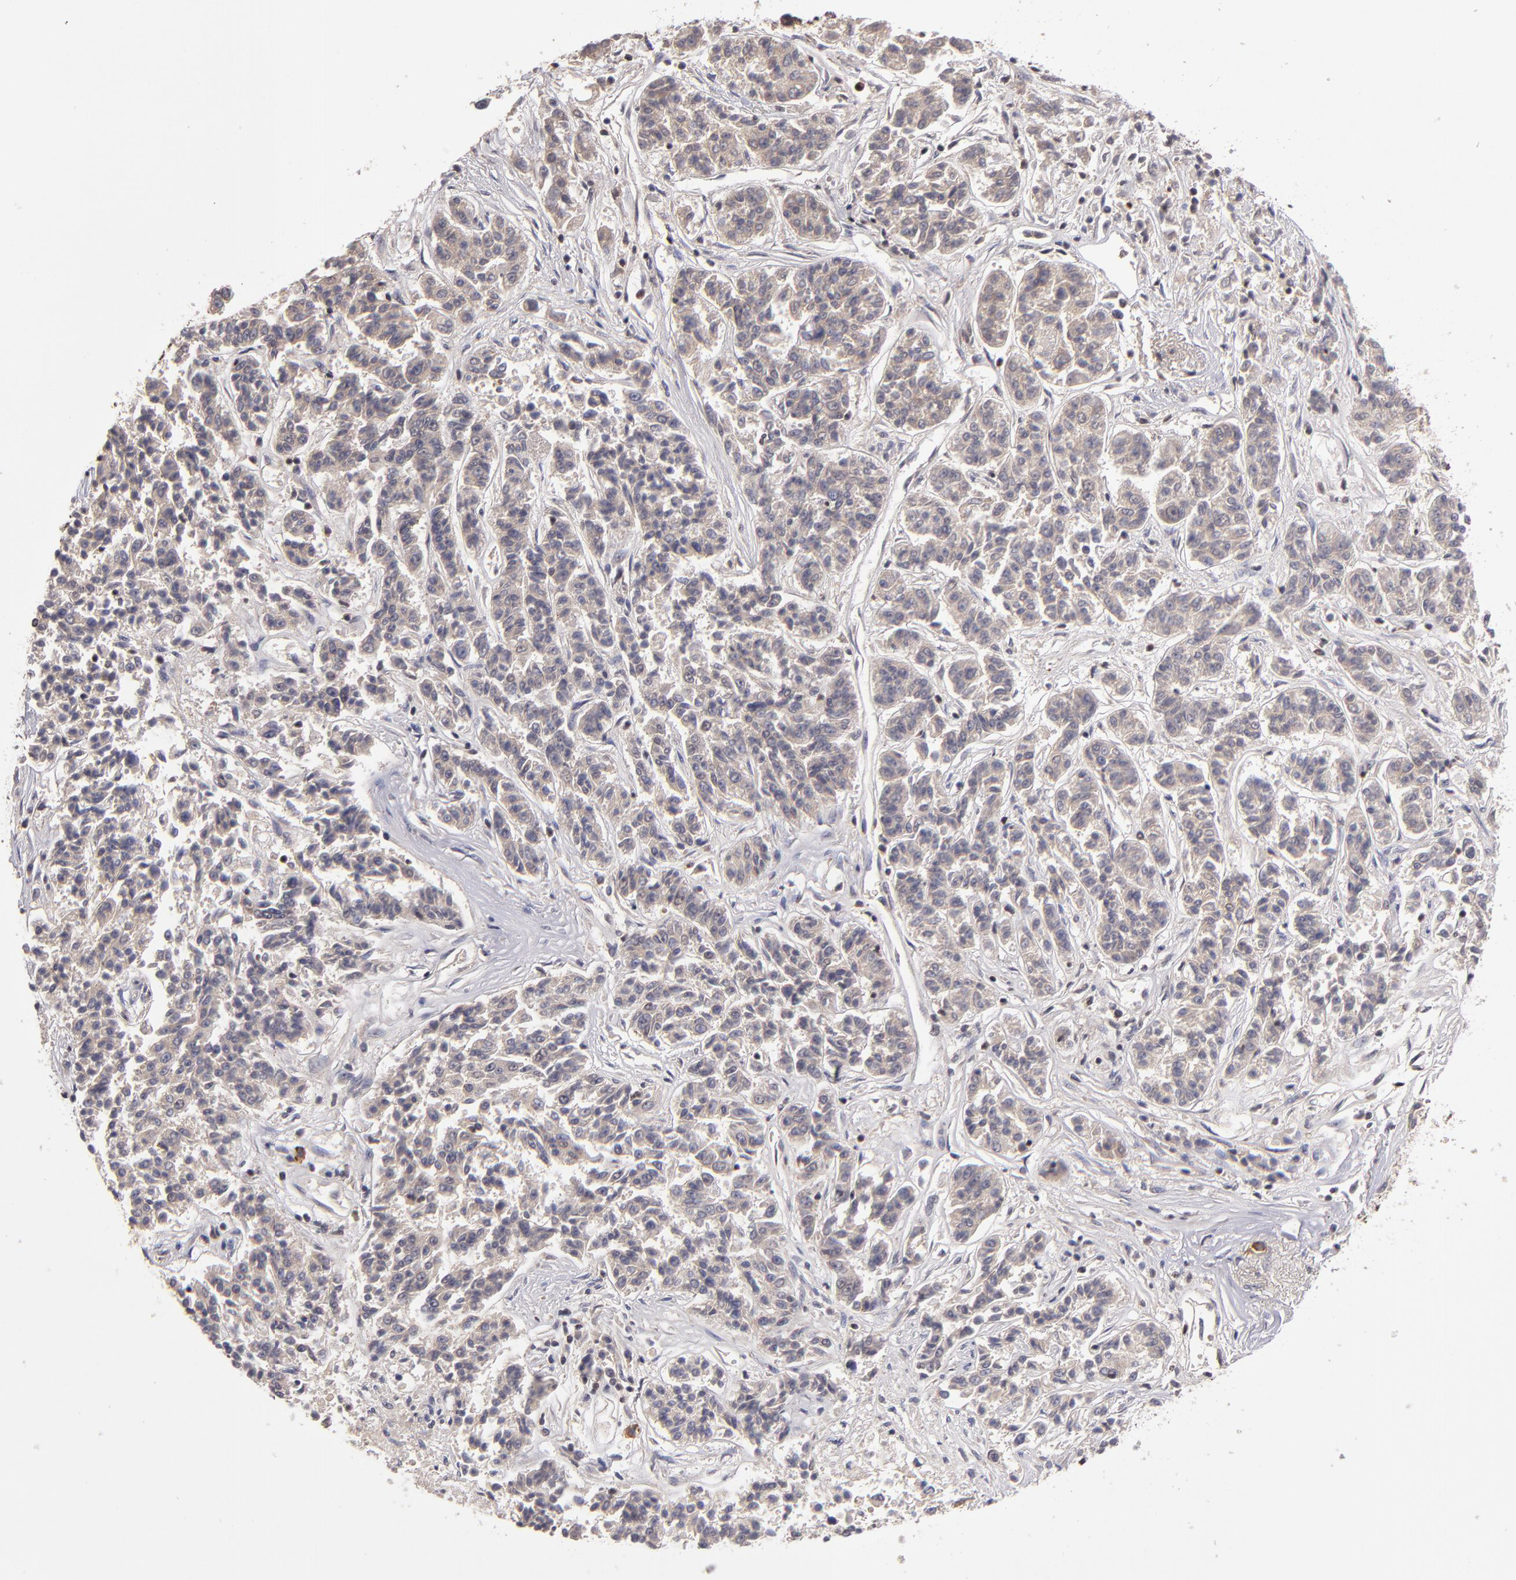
{"staining": {"intensity": "weak", "quantity": ">75%", "location": "cytoplasmic/membranous"}, "tissue": "lung cancer", "cell_type": "Tumor cells", "image_type": "cancer", "snomed": [{"axis": "morphology", "description": "Adenocarcinoma, NOS"}, {"axis": "topography", "description": "Lung"}], "caption": "Brown immunohistochemical staining in human lung cancer demonstrates weak cytoplasmic/membranous positivity in about >75% of tumor cells.", "gene": "EP300", "patient": {"sex": "male", "age": 84}}